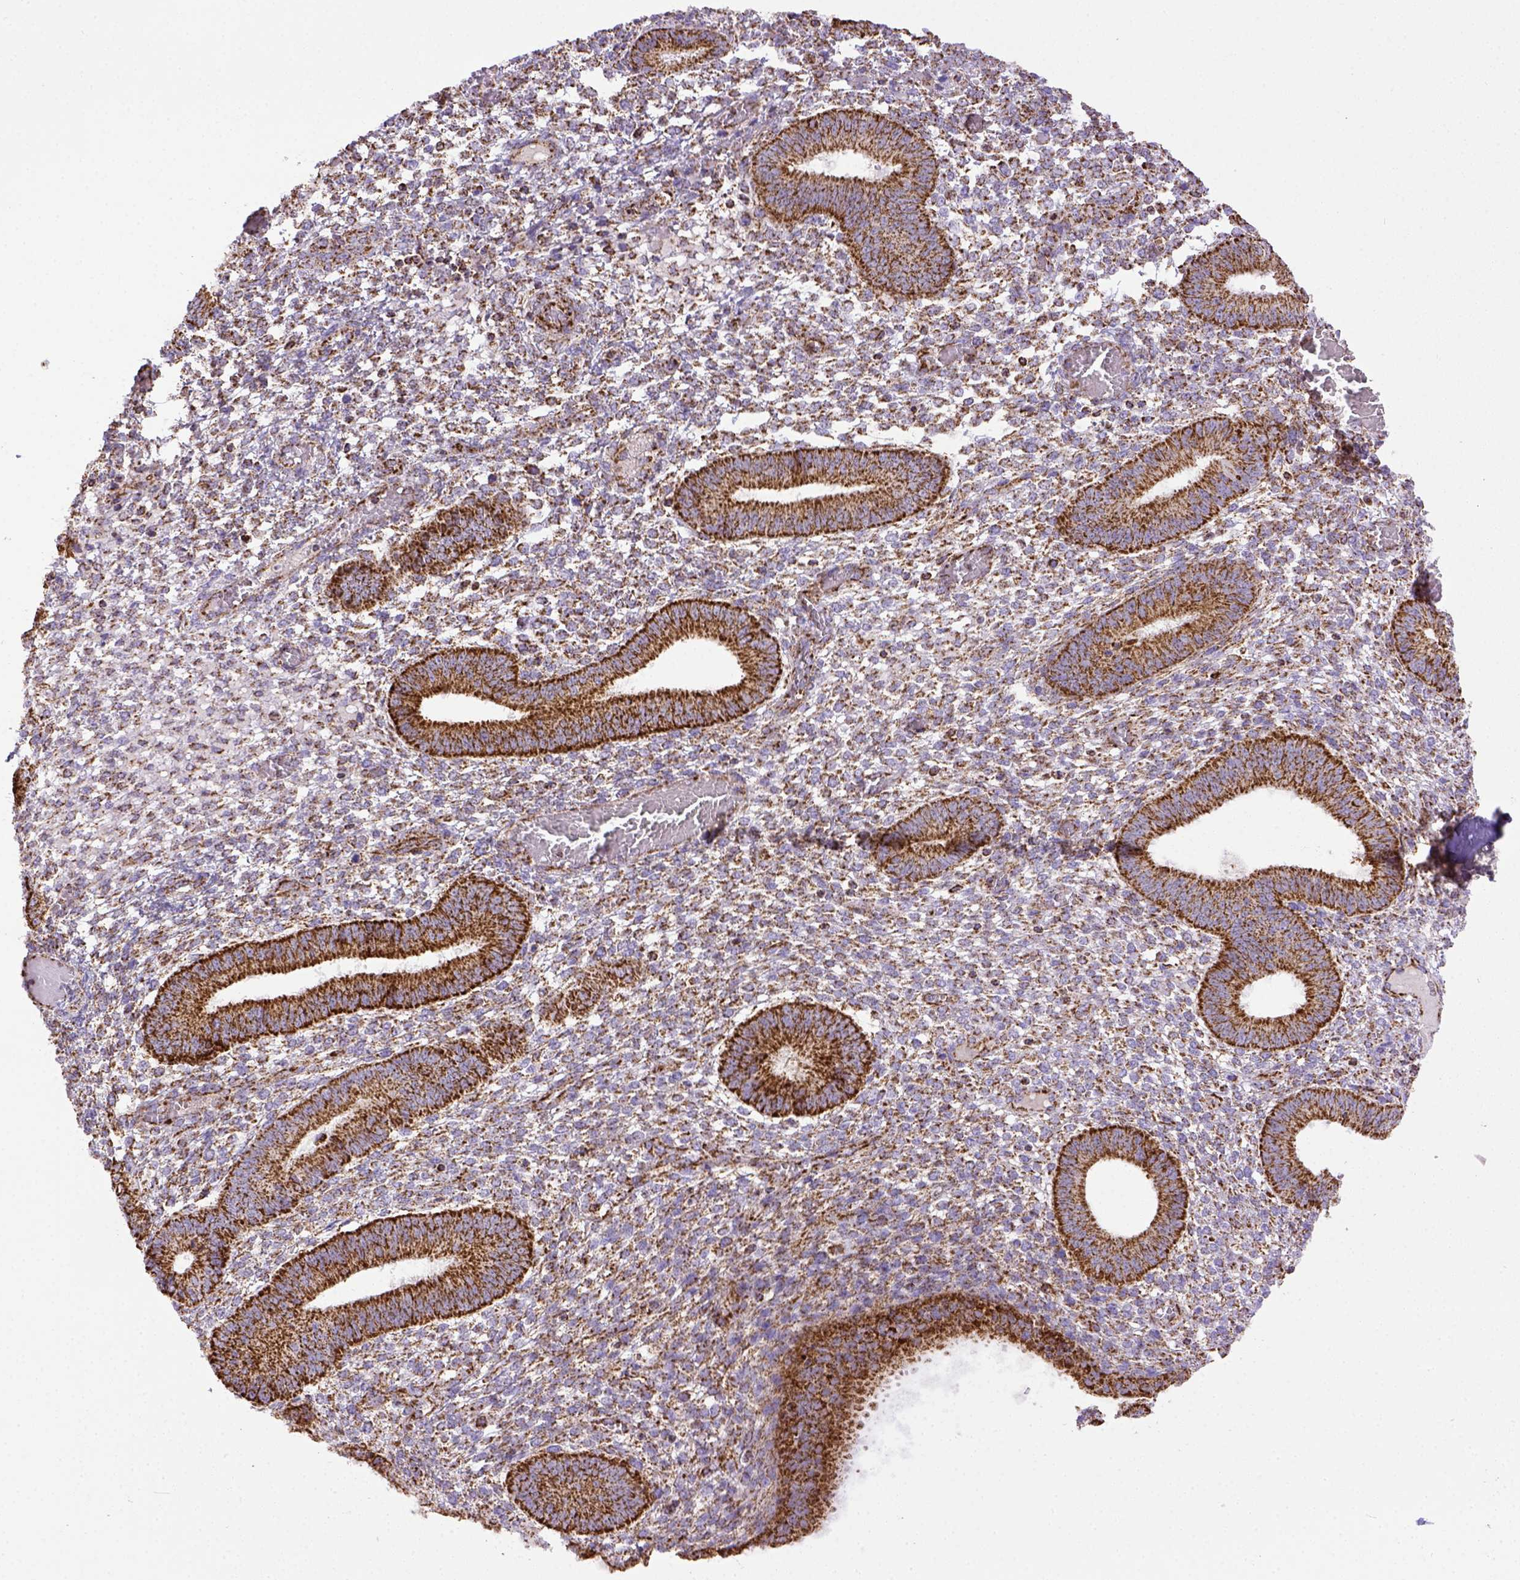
{"staining": {"intensity": "strong", "quantity": ">75%", "location": "cytoplasmic/membranous"}, "tissue": "endometrium", "cell_type": "Cells in endometrial stroma", "image_type": "normal", "snomed": [{"axis": "morphology", "description": "Normal tissue, NOS"}, {"axis": "topography", "description": "Endometrium"}], "caption": "Endometrium stained with immunohistochemistry (IHC) displays strong cytoplasmic/membranous positivity in approximately >75% of cells in endometrial stroma.", "gene": "MT", "patient": {"sex": "female", "age": 42}}